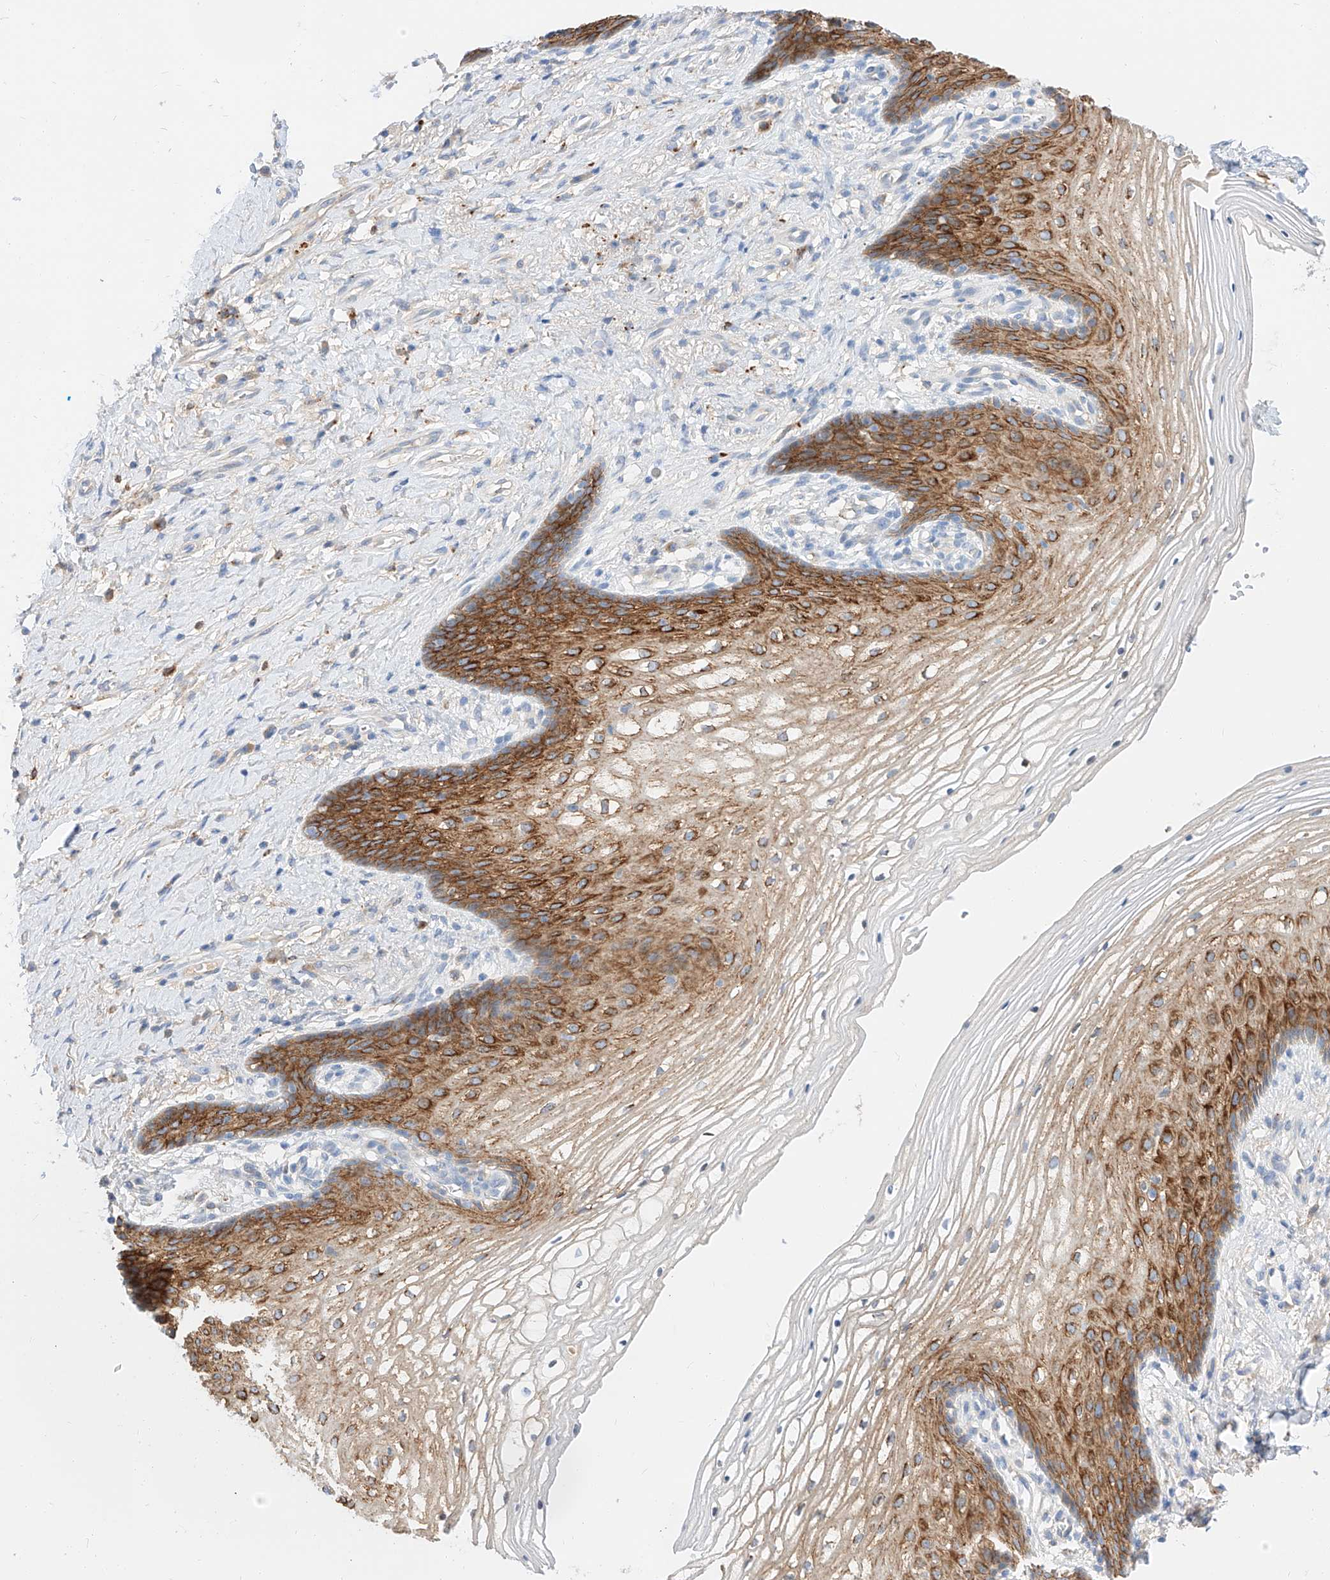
{"staining": {"intensity": "strong", "quantity": ">75%", "location": "cytoplasmic/membranous"}, "tissue": "vagina", "cell_type": "Squamous epithelial cells", "image_type": "normal", "snomed": [{"axis": "morphology", "description": "Normal tissue, NOS"}, {"axis": "topography", "description": "Vagina"}], "caption": "Protein positivity by immunohistochemistry reveals strong cytoplasmic/membranous positivity in about >75% of squamous epithelial cells in benign vagina.", "gene": "MAP7", "patient": {"sex": "female", "age": 60}}